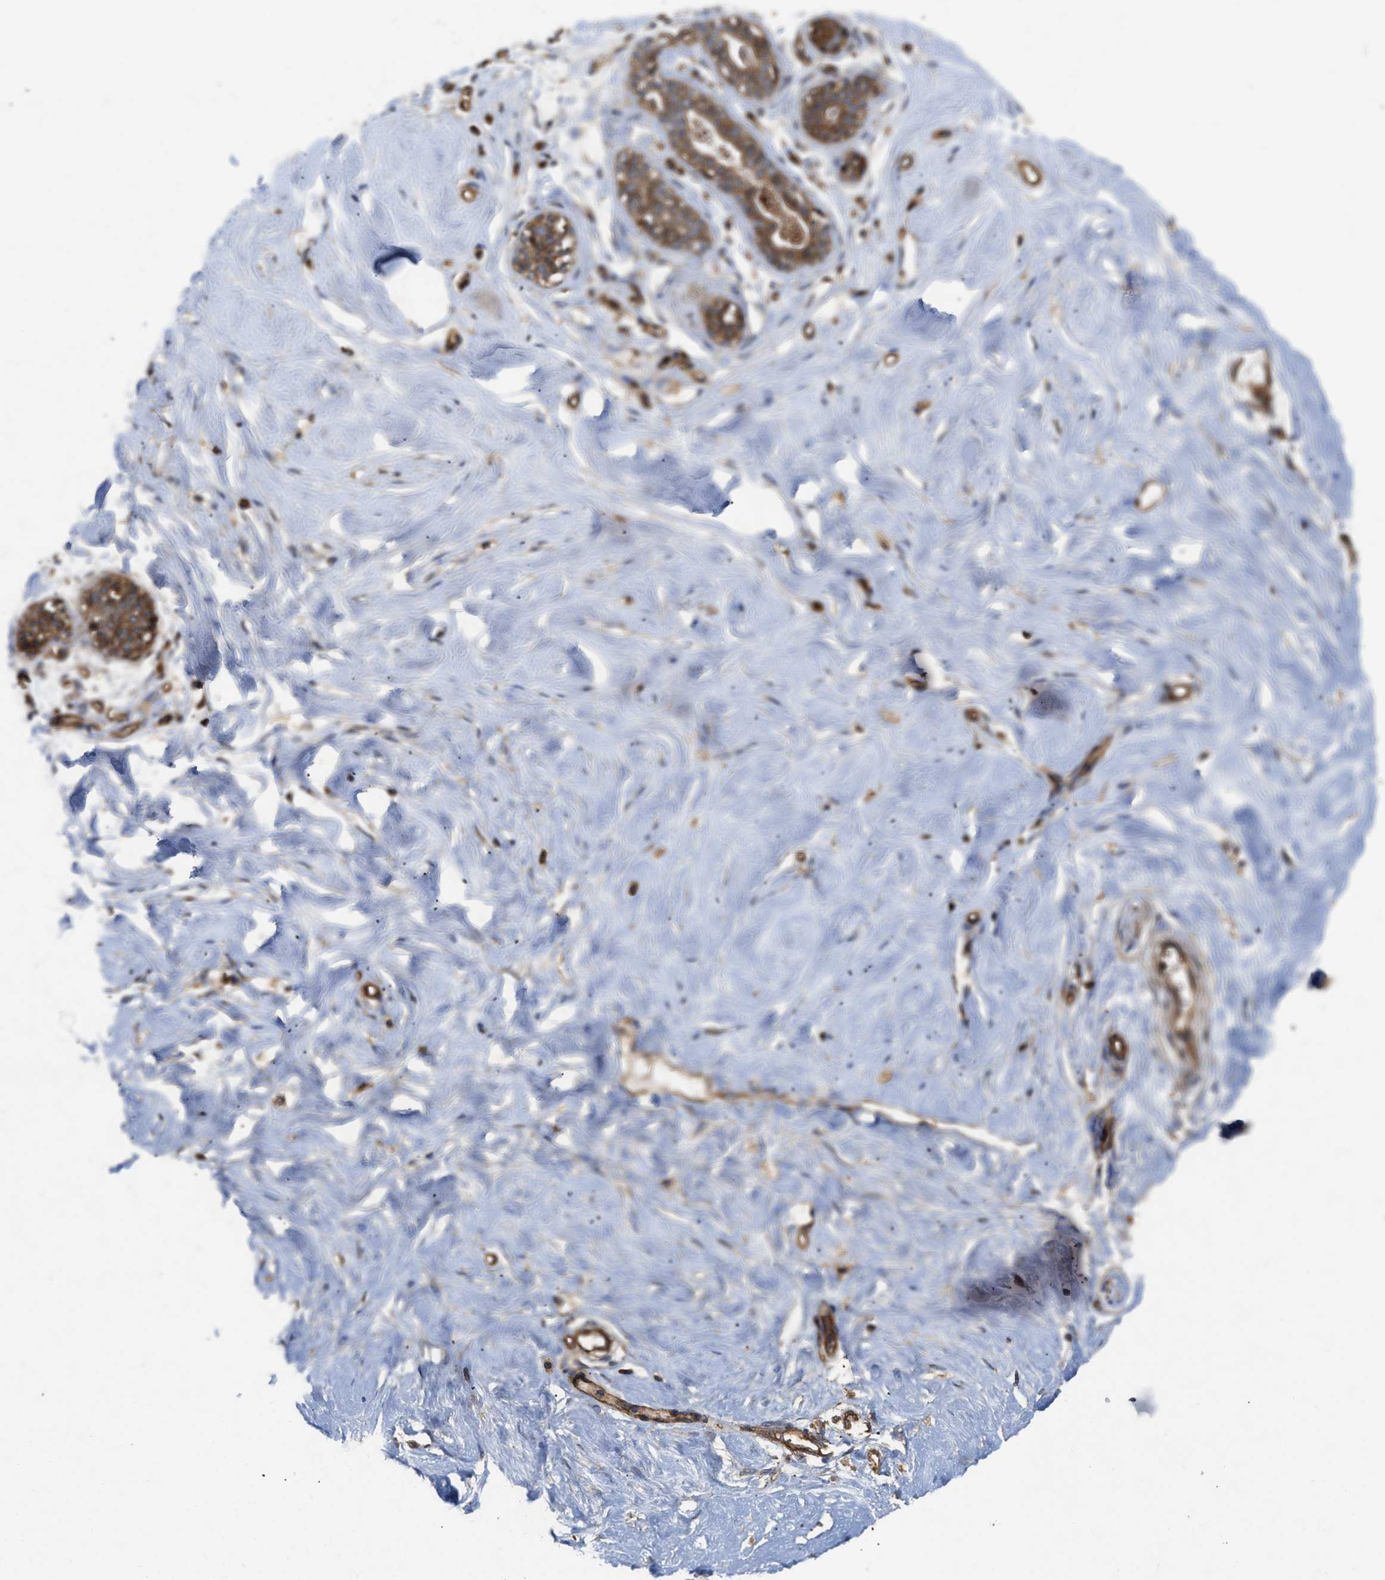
{"staining": {"intensity": "strong", "quantity": ">75%", "location": "cytoplasmic/membranous"}, "tissue": "breast", "cell_type": "Glandular cells", "image_type": "normal", "snomed": [{"axis": "morphology", "description": "Normal tissue, NOS"}, {"axis": "topography", "description": "Breast"}], "caption": "The immunohistochemical stain labels strong cytoplasmic/membranous expression in glandular cells of normal breast. (DAB (3,3'-diaminobenzidine) IHC, brown staining for protein, blue staining for nuclei).", "gene": "GNB4", "patient": {"sex": "female", "age": 23}}